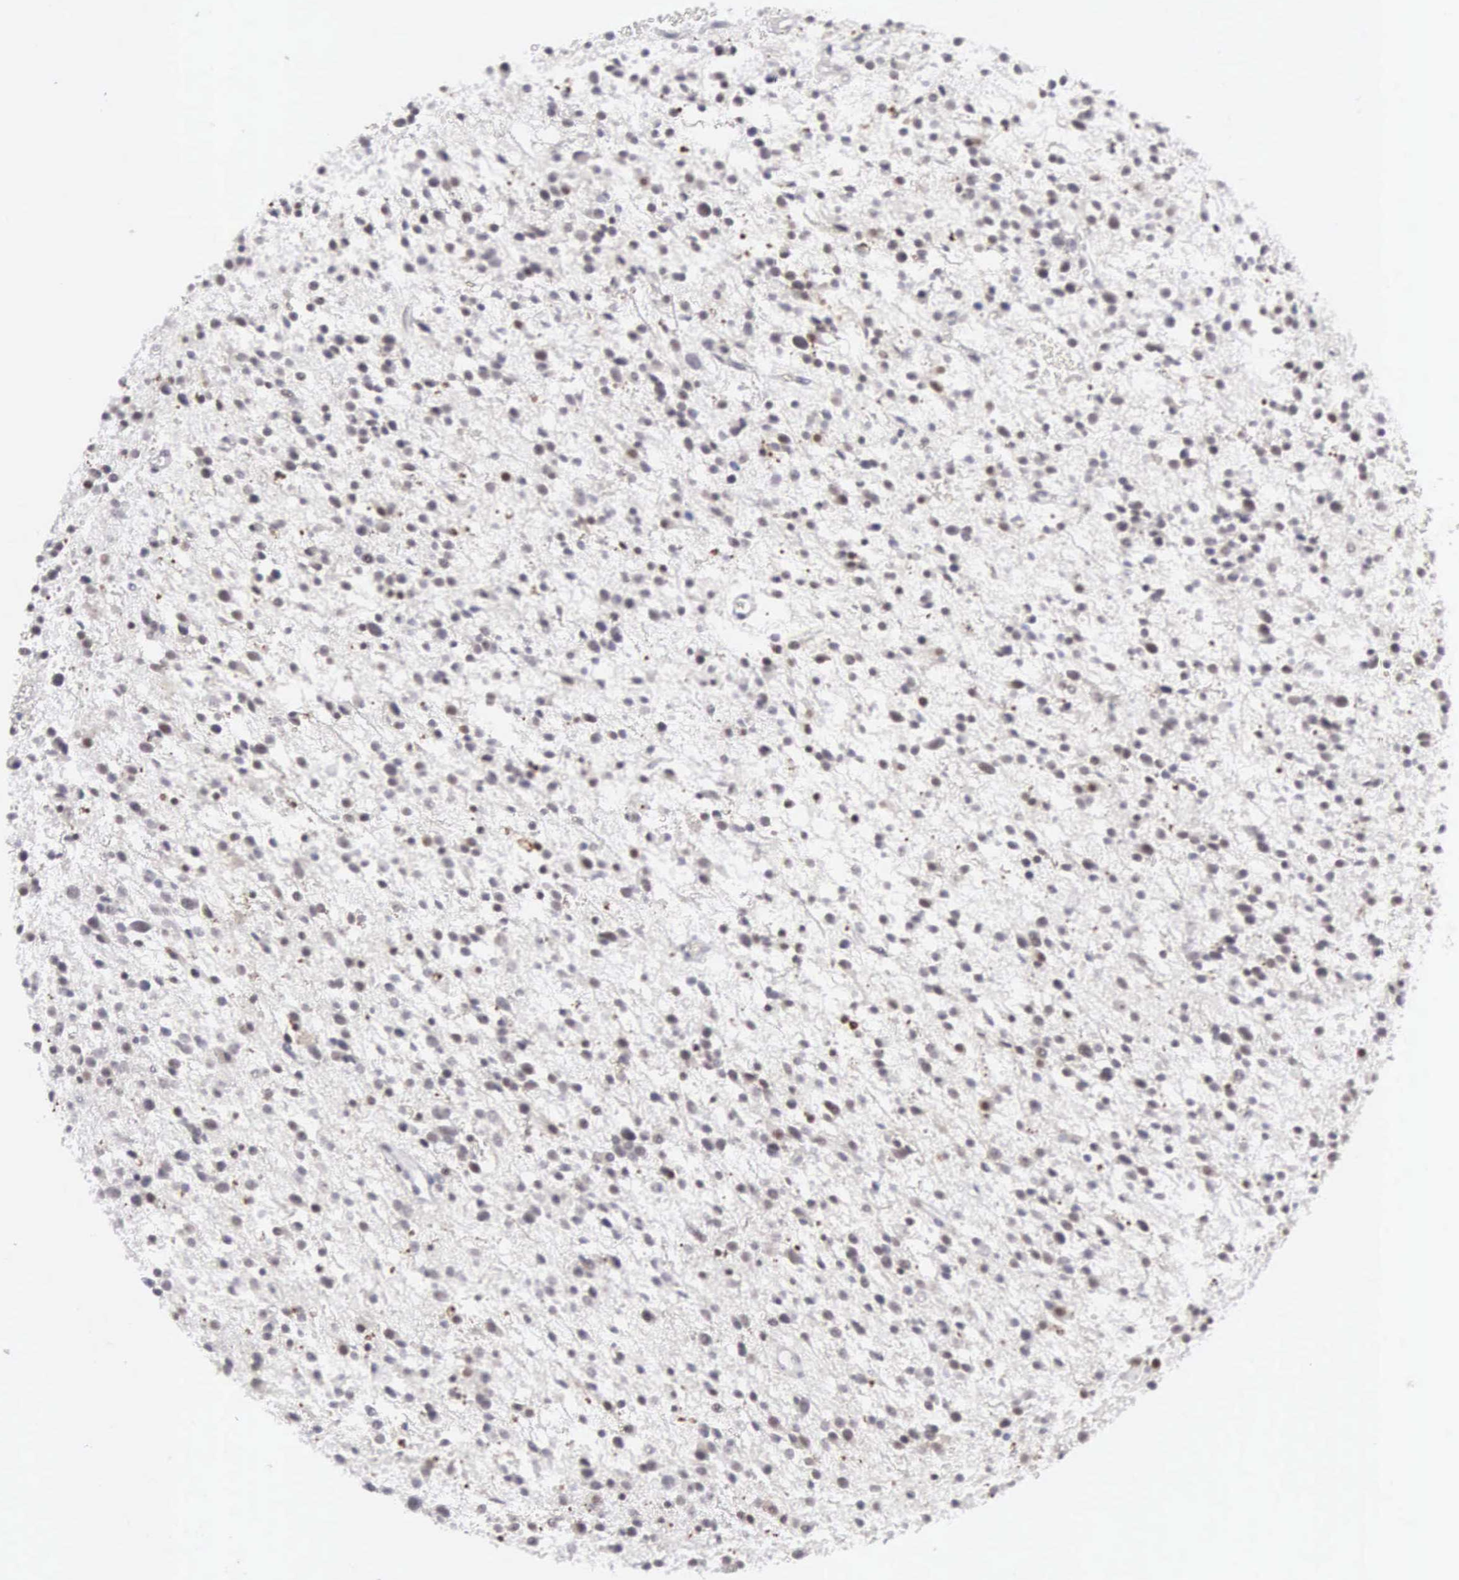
{"staining": {"intensity": "weak", "quantity": "<25%", "location": "nuclear"}, "tissue": "glioma", "cell_type": "Tumor cells", "image_type": "cancer", "snomed": [{"axis": "morphology", "description": "Glioma, malignant, Low grade"}, {"axis": "topography", "description": "Brain"}], "caption": "A histopathology image of glioma stained for a protein reveals no brown staining in tumor cells. The staining is performed using DAB brown chromogen with nuclei counter-stained in using hematoxylin.", "gene": "MNAT1", "patient": {"sex": "female", "age": 36}}